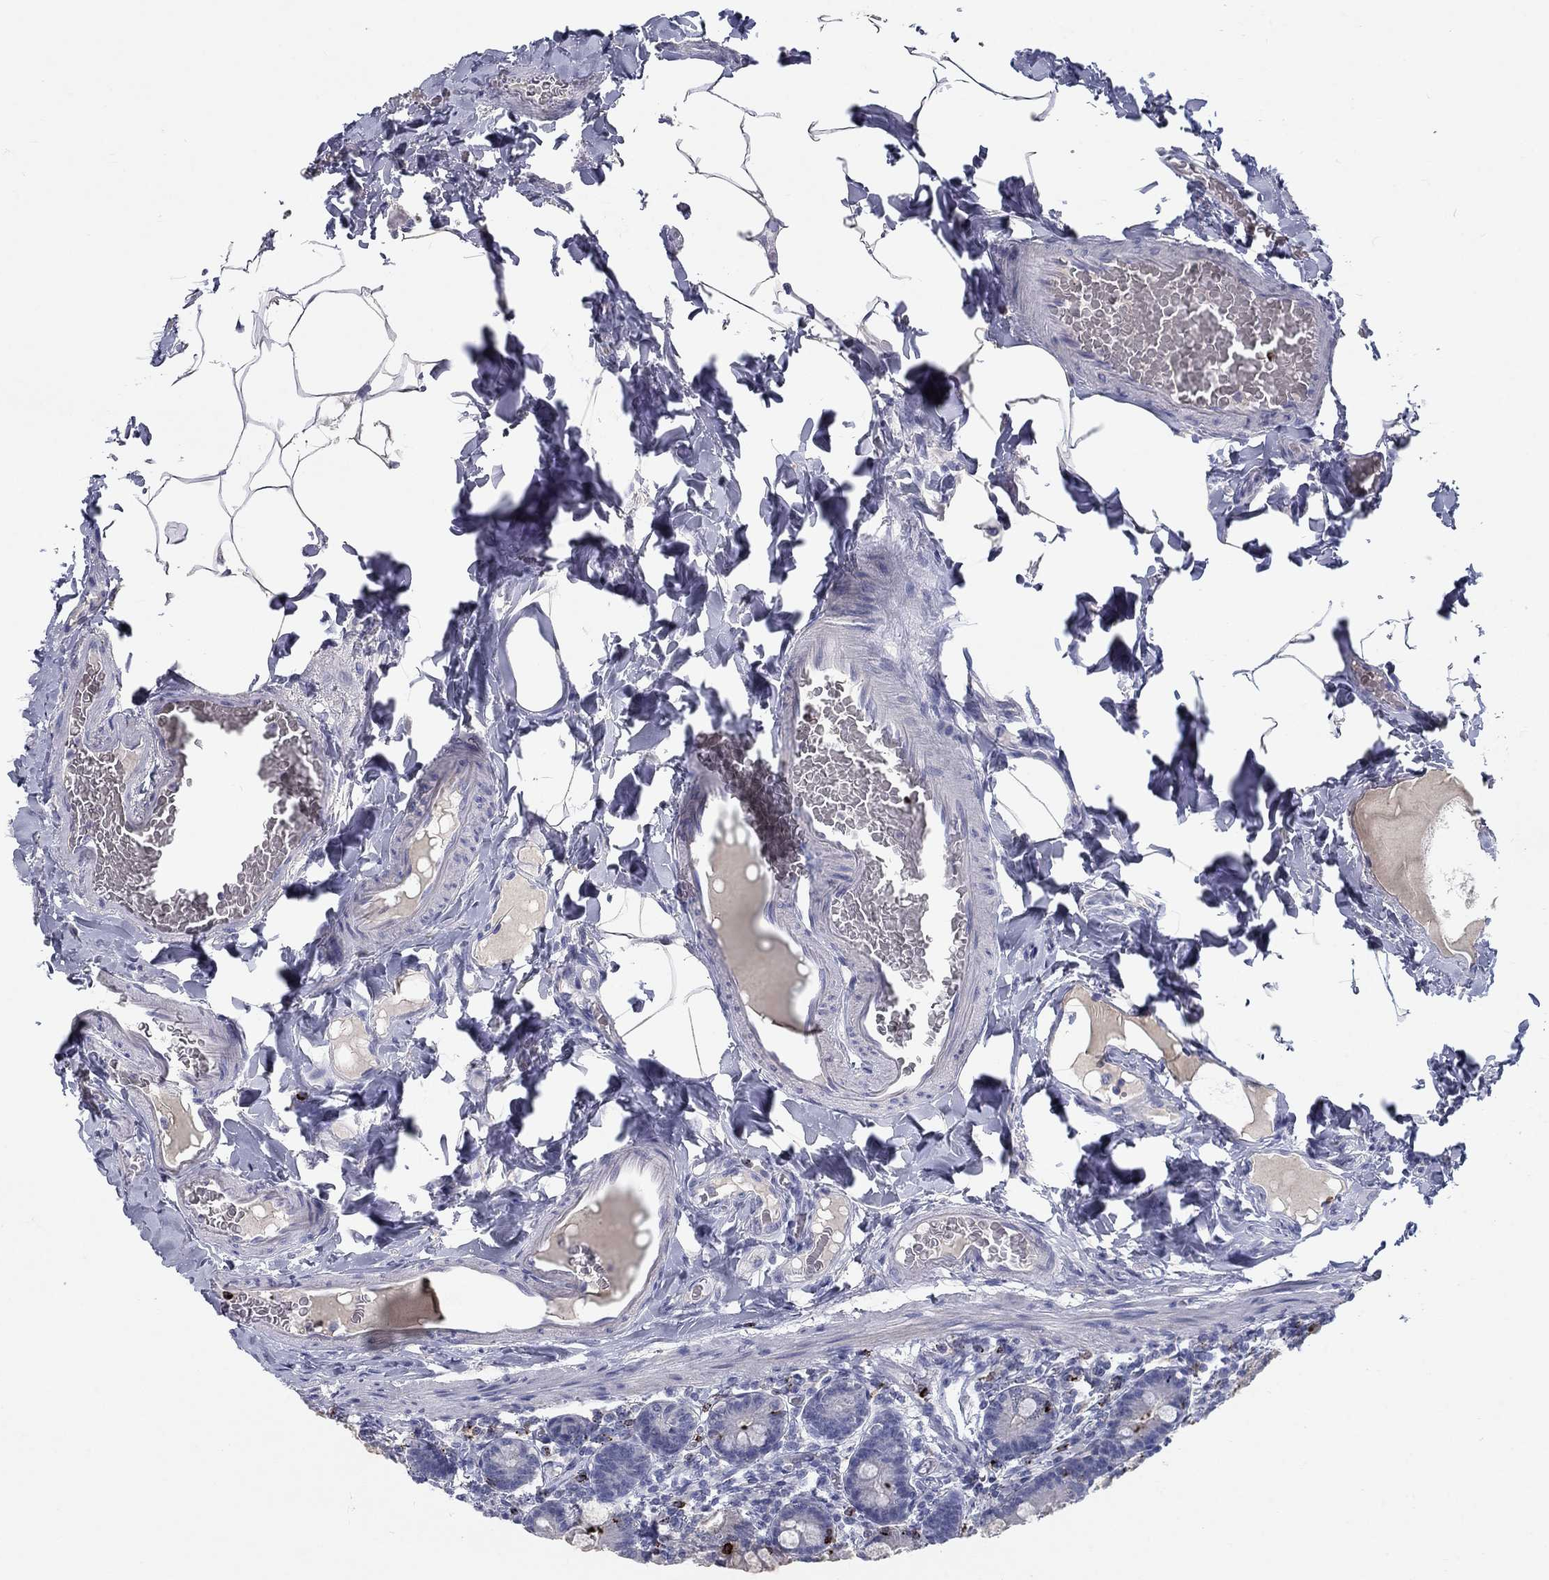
{"staining": {"intensity": "negative", "quantity": "none", "location": "none"}, "tissue": "small intestine", "cell_type": "Glandular cells", "image_type": "normal", "snomed": [{"axis": "morphology", "description": "Normal tissue, NOS"}, {"axis": "topography", "description": "Small intestine"}], "caption": "Small intestine stained for a protein using IHC exhibits no staining glandular cells.", "gene": "GZMA", "patient": {"sex": "male", "age": 66}}